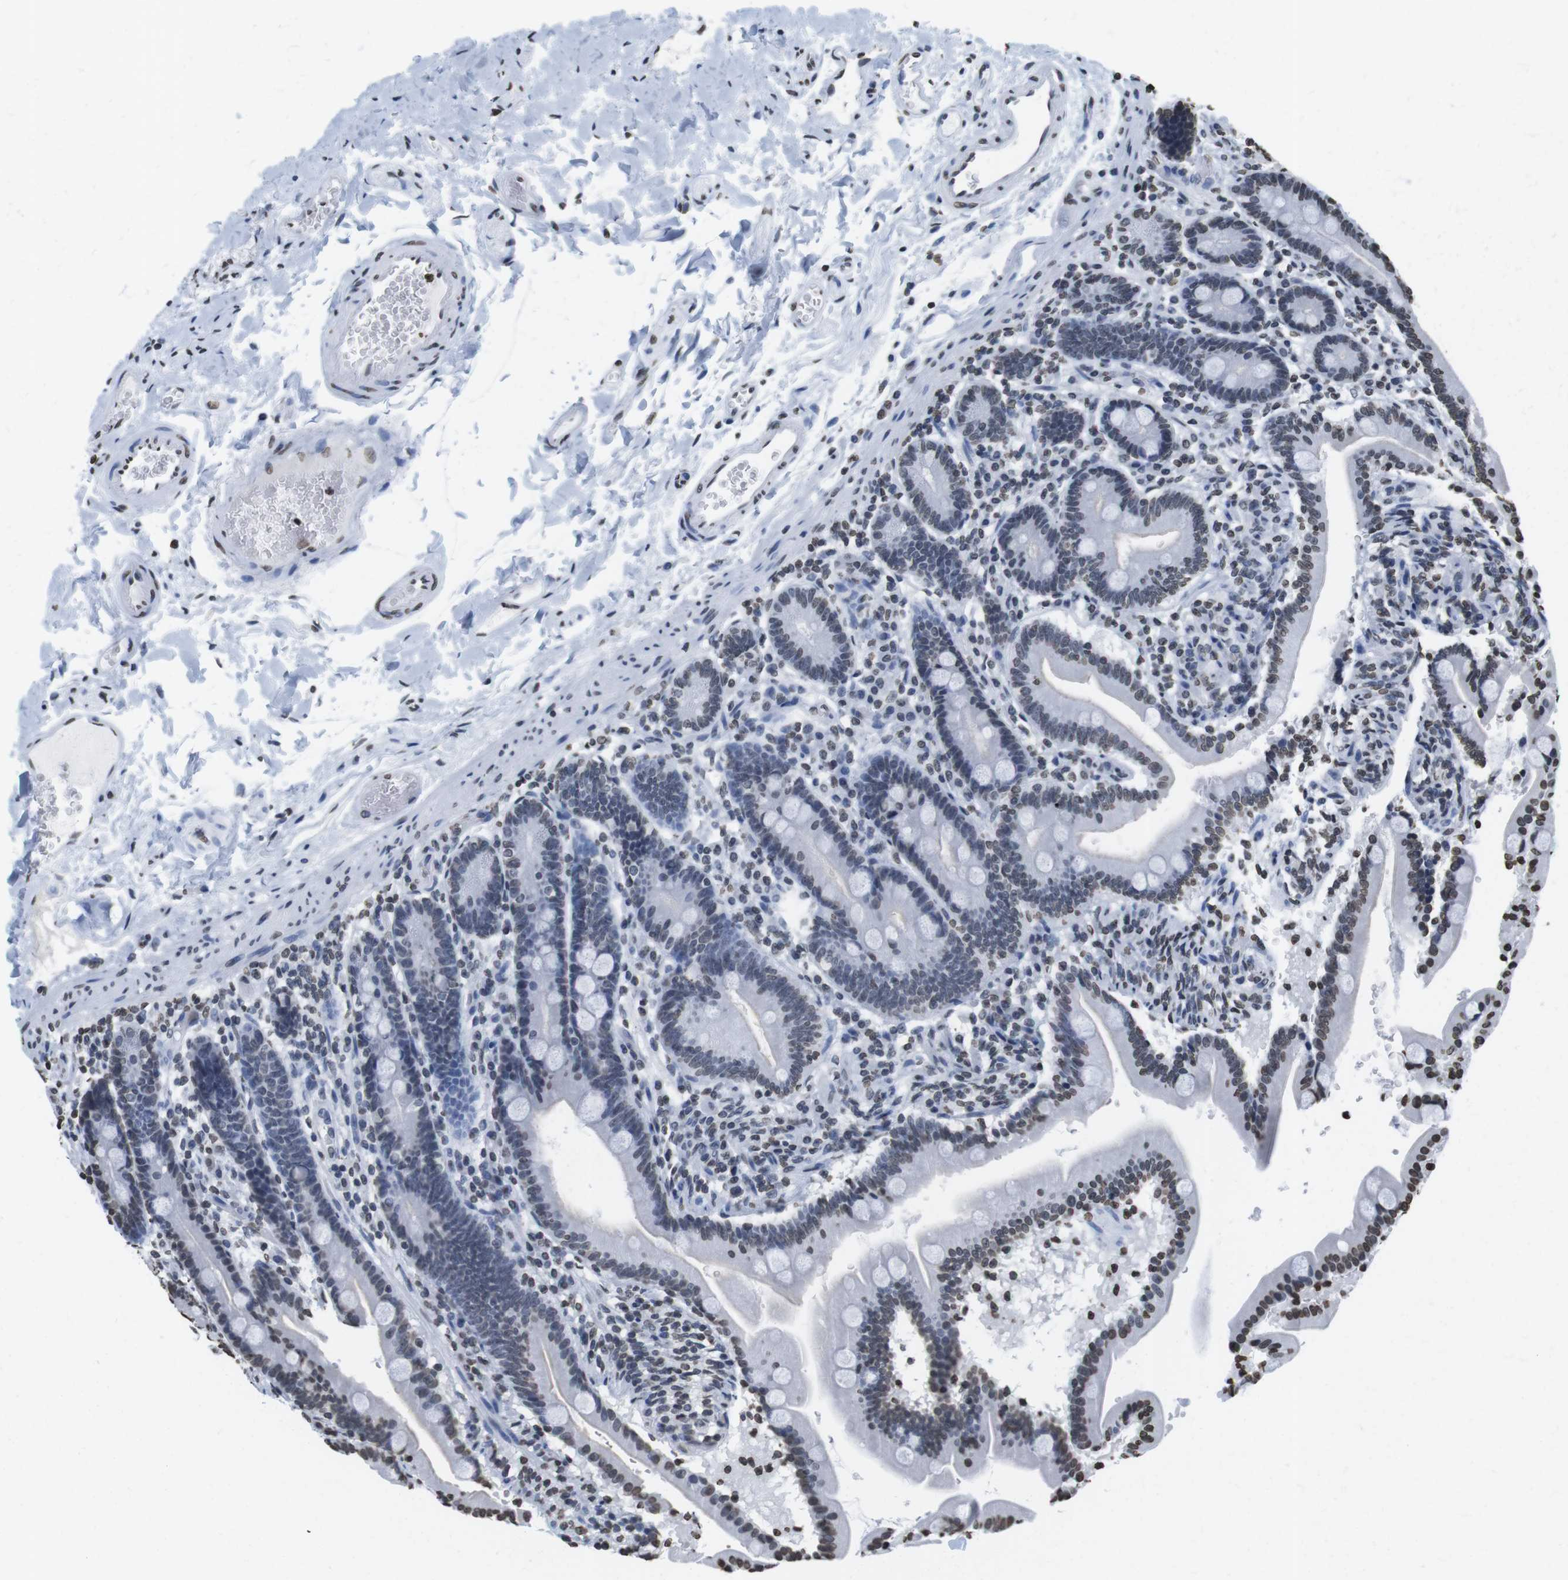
{"staining": {"intensity": "moderate", "quantity": "25%-75%", "location": "nuclear"}, "tissue": "duodenum", "cell_type": "Glandular cells", "image_type": "normal", "snomed": [{"axis": "morphology", "description": "Normal tissue, NOS"}, {"axis": "topography", "description": "Duodenum"}], "caption": "Immunohistochemistry (IHC) (DAB (3,3'-diaminobenzidine)) staining of normal human duodenum displays moderate nuclear protein staining in approximately 25%-75% of glandular cells.", "gene": "BSX", "patient": {"sex": "male", "age": 54}}